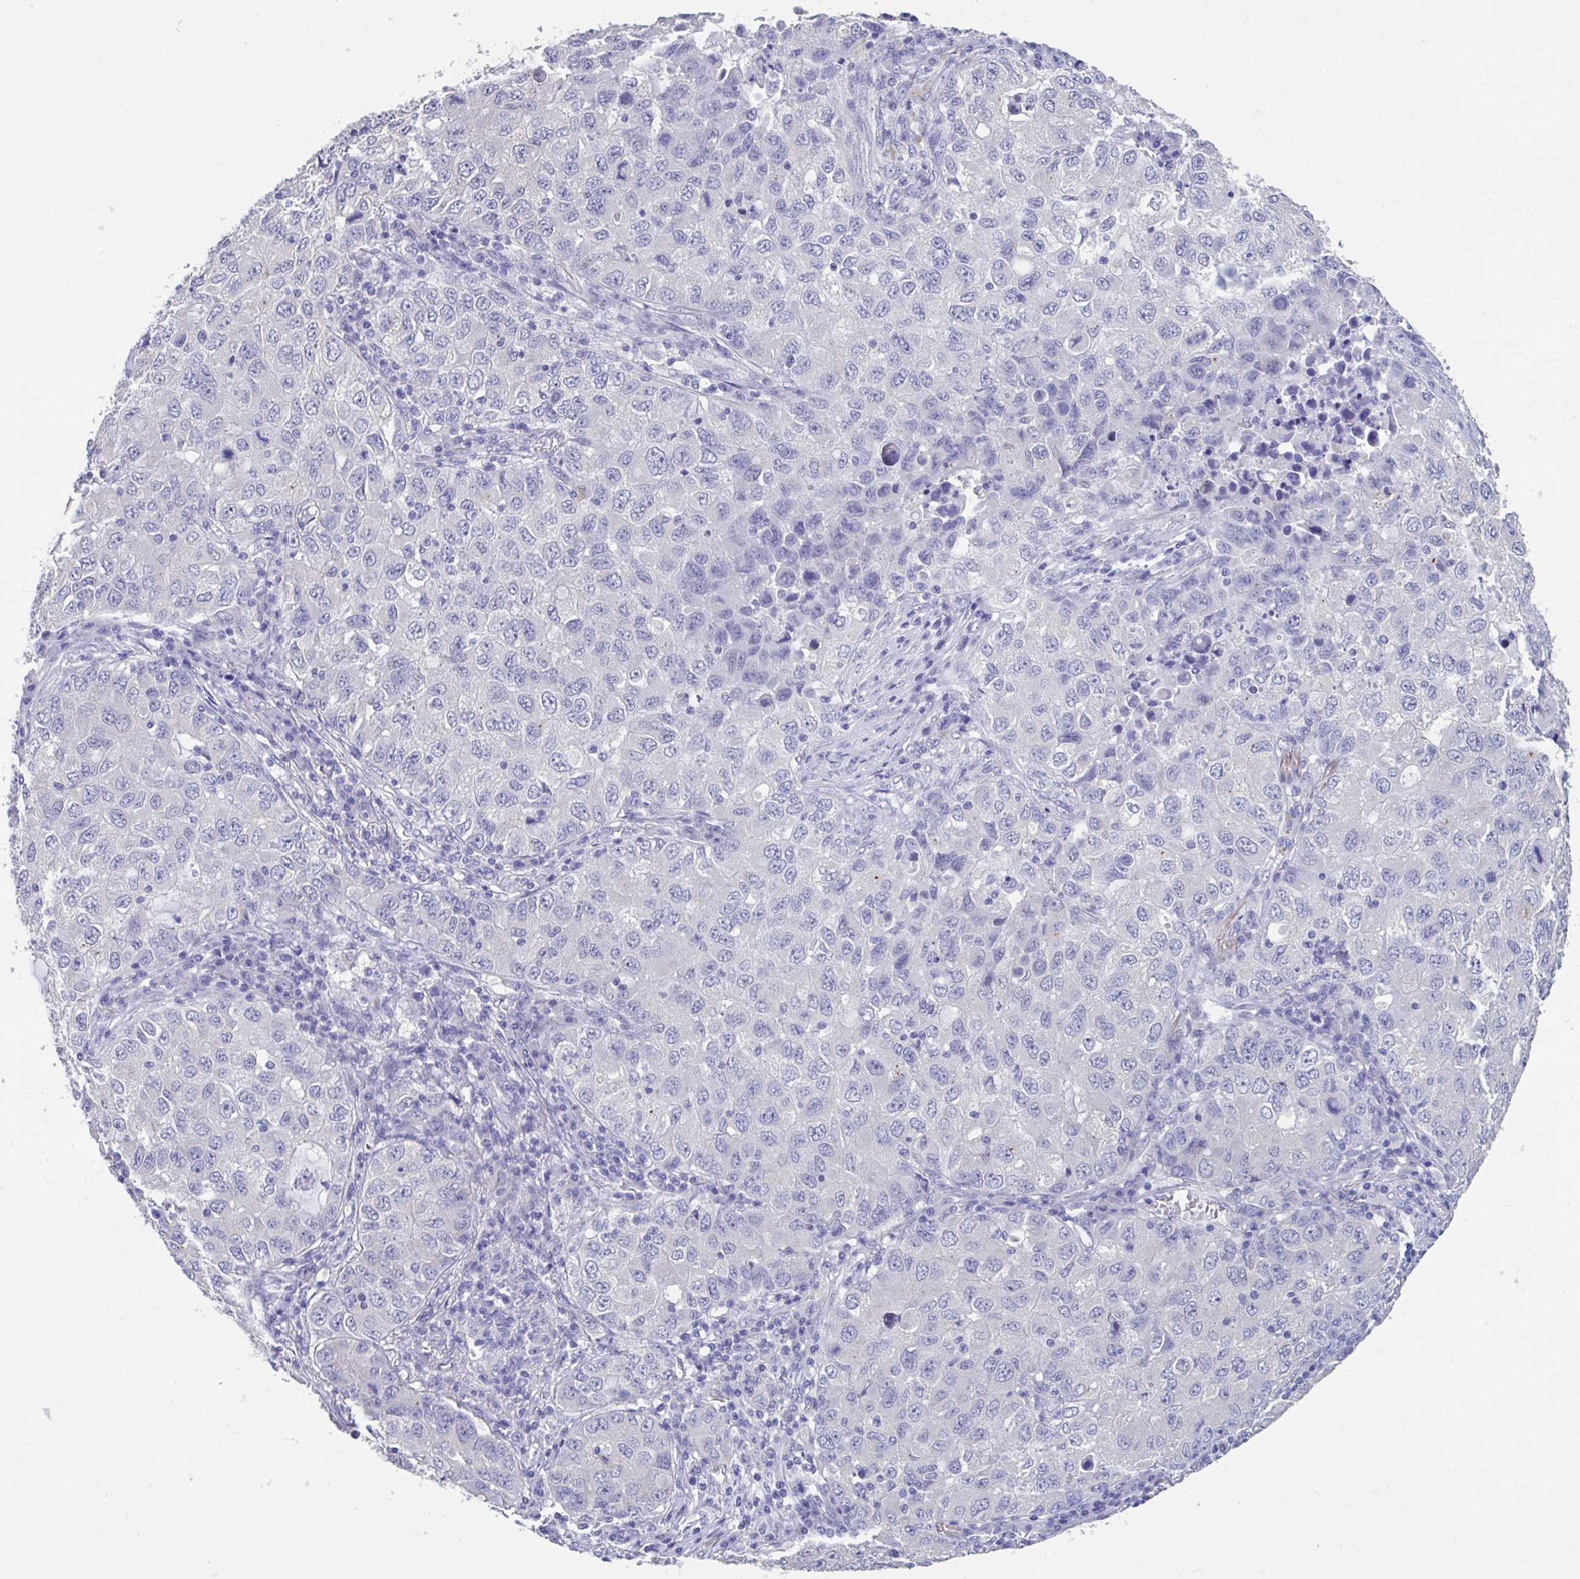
{"staining": {"intensity": "negative", "quantity": "none", "location": "none"}, "tissue": "lung cancer", "cell_type": "Tumor cells", "image_type": "cancer", "snomed": [{"axis": "morphology", "description": "Normal morphology"}, {"axis": "morphology", "description": "Adenocarcinoma, NOS"}, {"axis": "topography", "description": "Lymph node"}, {"axis": "topography", "description": "Lung"}], "caption": "This is a image of immunohistochemistry (IHC) staining of lung adenocarcinoma, which shows no staining in tumor cells. Nuclei are stained in blue.", "gene": "GPR162", "patient": {"sex": "female", "age": 51}}